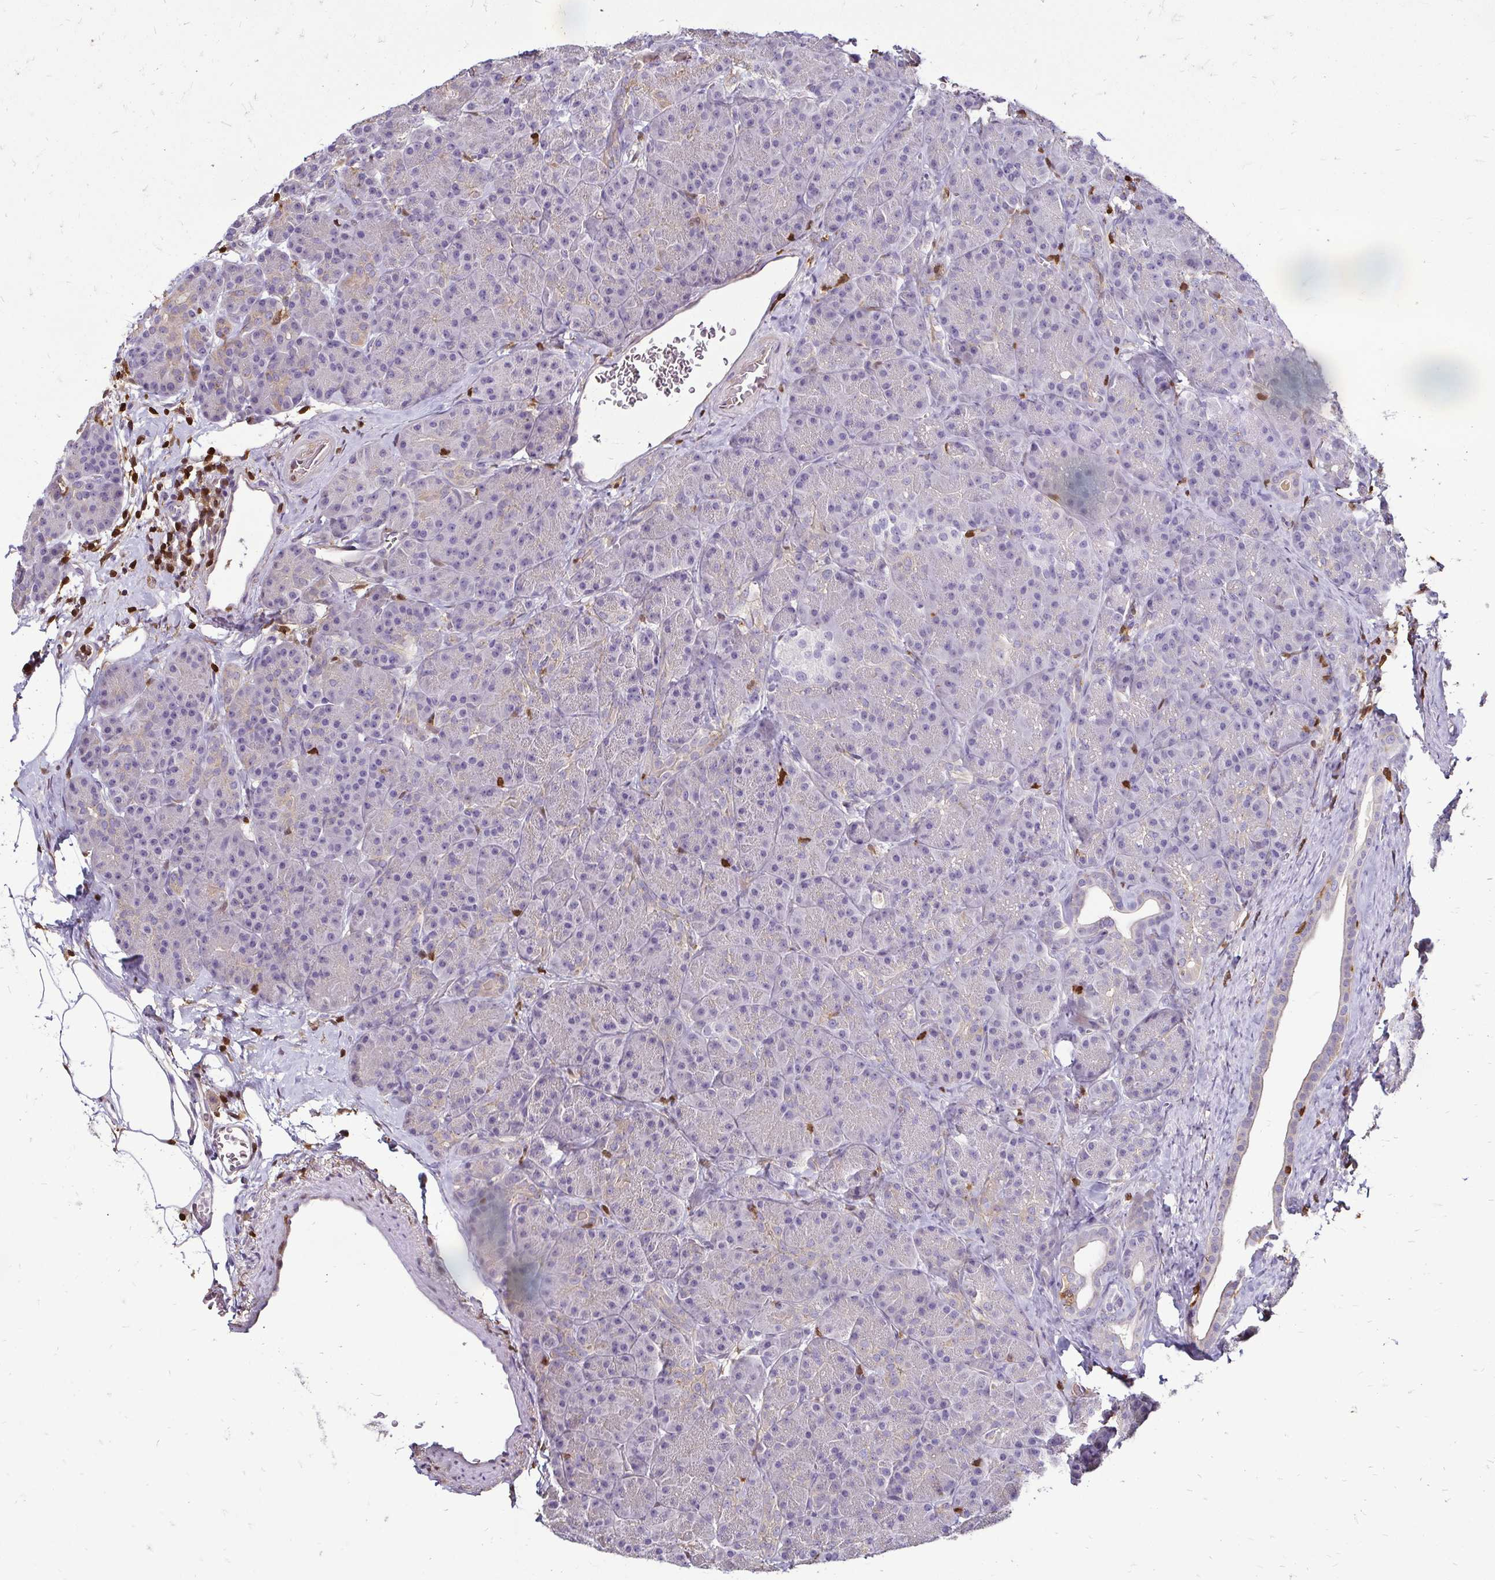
{"staining": {"intensity": "negative", "quantity": "none", "location": "none"}, "tissue": "pancreas", "cell_type": "Exocrine glandular cells", "image_type": "normal", "snomed": [{"axis": "morphology", "description": "Normal tissue, NOS"}, {"axis": "topography", "description": "Pancreas"}], "caption": "DAB (3,3'-diaminobenzidine) immunohistochemical staining of unremarkable pancreas exhibits no significant positivity in exocrine glandular cells.", "gene": "ZFP1", "patient": {"sex": "male", "age": 57}}